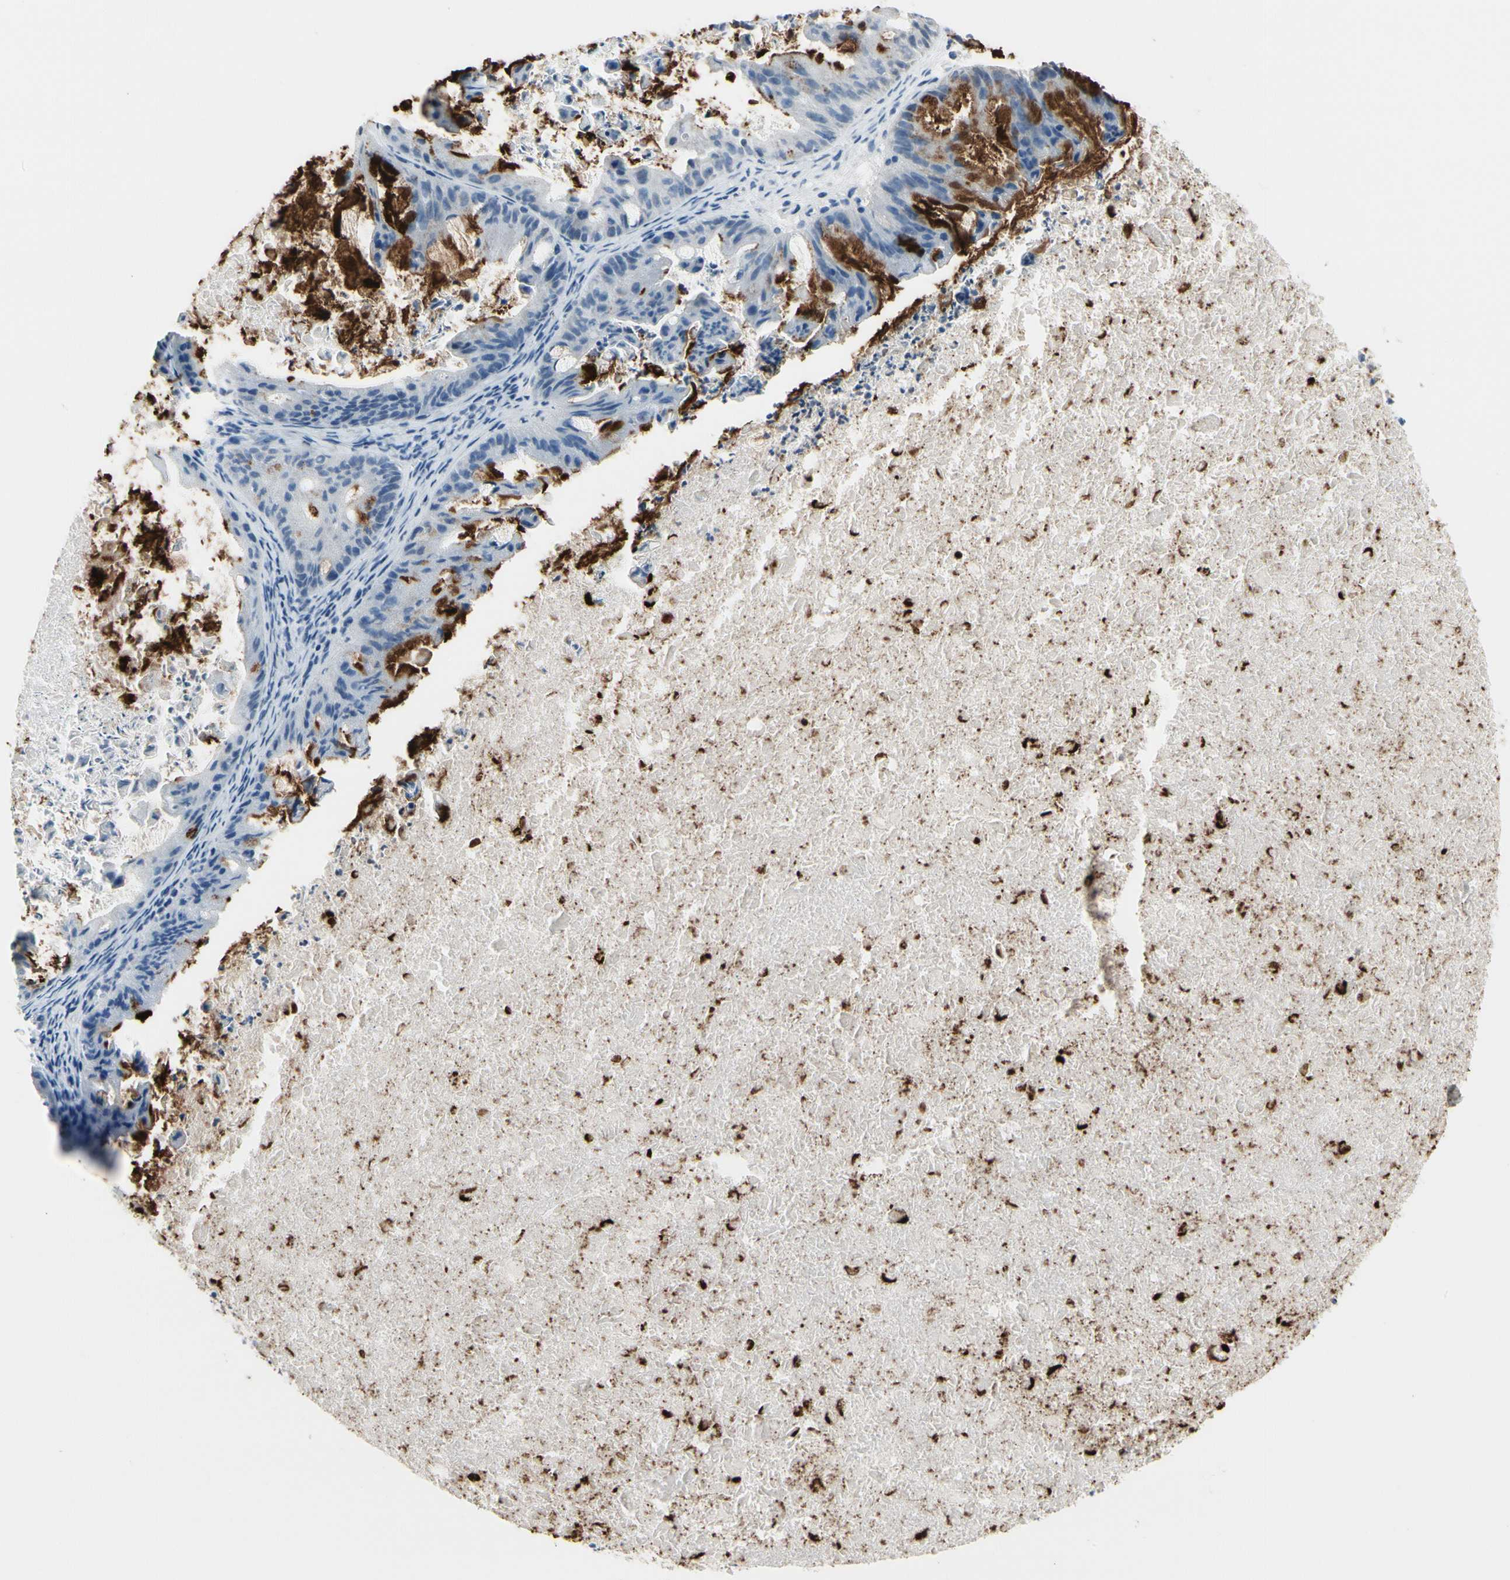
{"staining": {"intensity": "strong", "quantity": "<25%", "location": "cytoplasmic/membranous"}, "tissue": "ovarian cancer", "cell_type": "Tumor cells", "image_type": "cancer", "snomed": [{"axis": "morphology", "description": "Cystadenocarcinoma, mucinous, NOS"}, {"axis": "topography", "description": "Ovary"}], "caption": "Protein expression analysis of ovarian cancer (mucinous cystadenocarcinoma) demonstrates strong cytoplasmic/membranous staining in about <25% of tumor cells.", "gene": "MUC5B", "patient": {"sex": "female", "age": 37}}